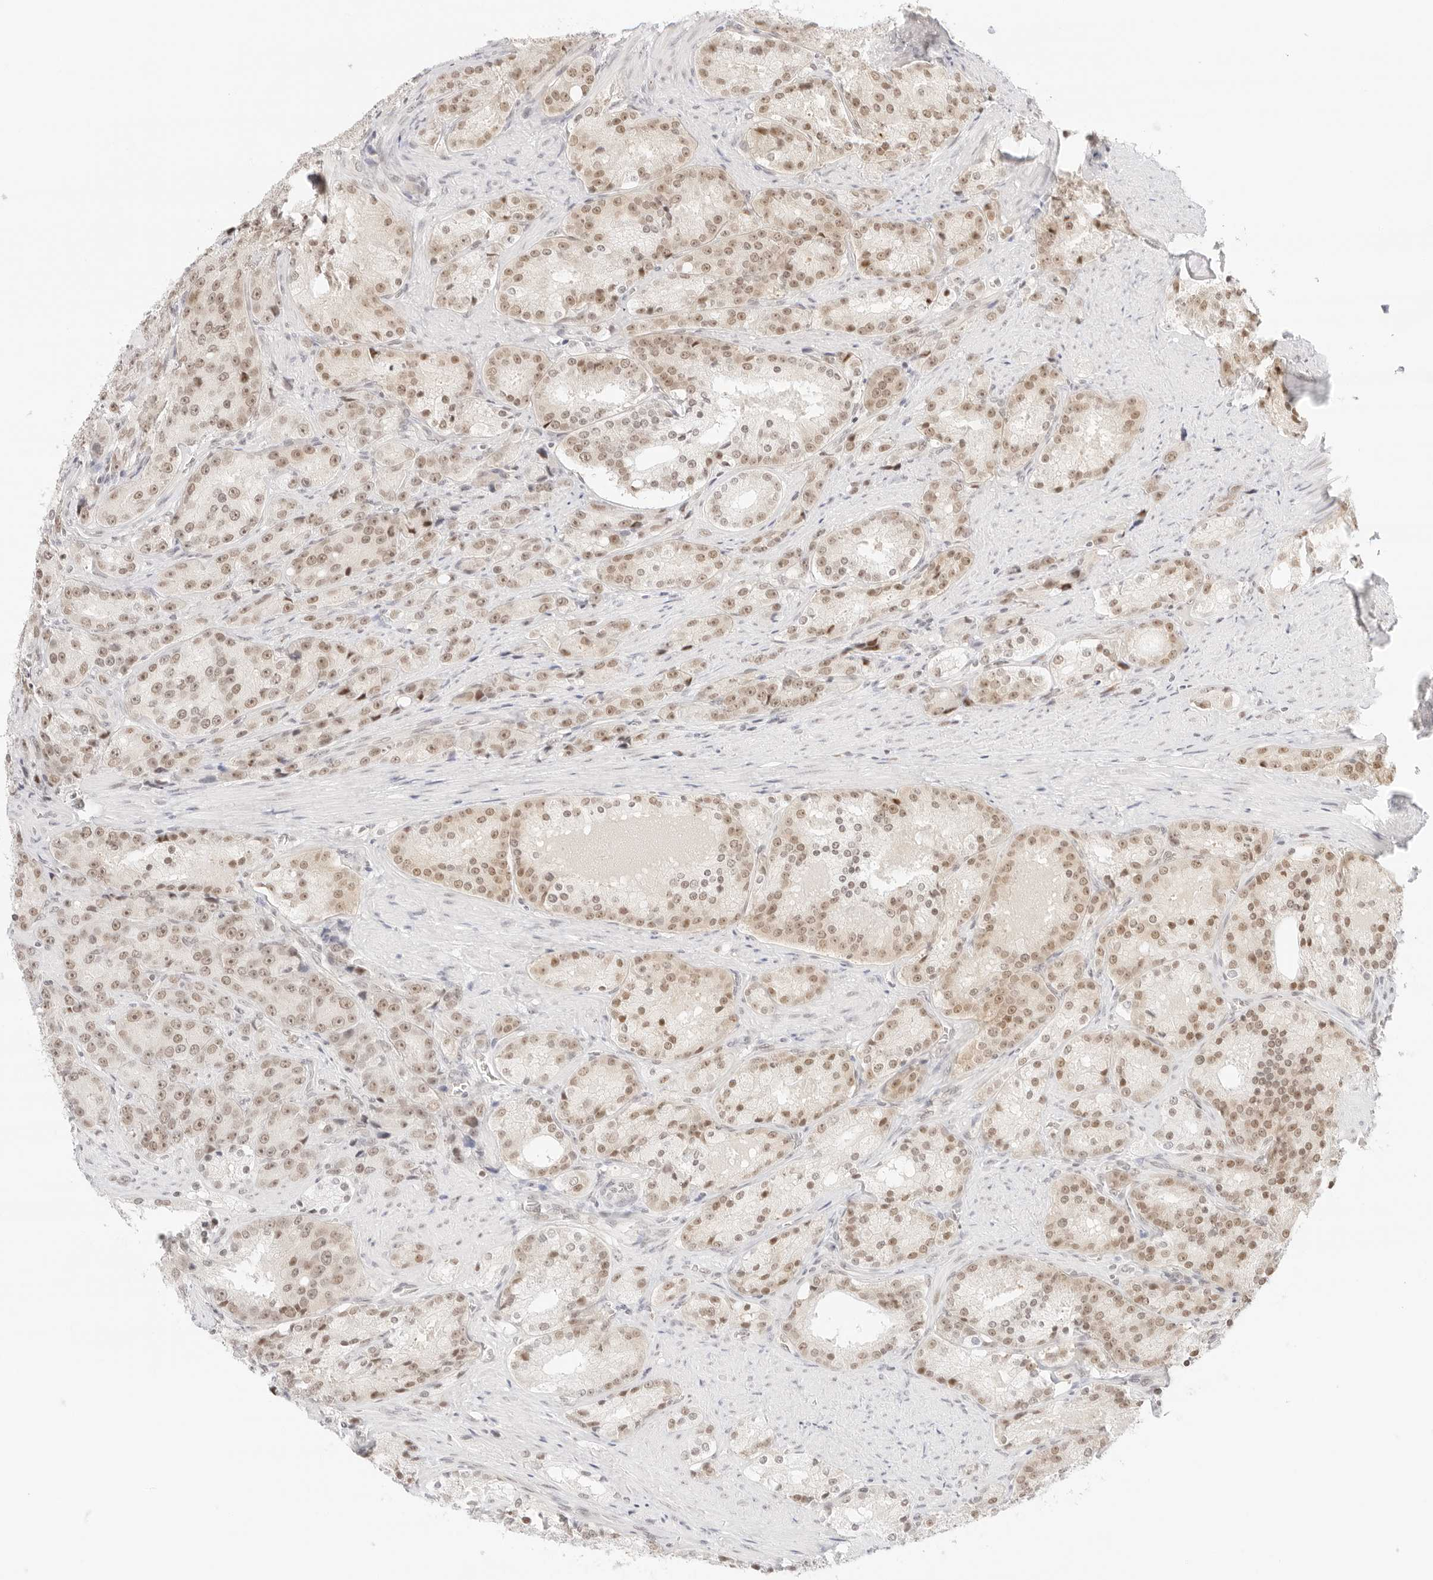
{"staining": {"intensity": "moderate", "quantity": ">75%", "location": "nuclear"}, "tissue": "prostate cancer", "cell_type": "Tumor cells", "image_type": "cancer", "snomed": [{"axis": "morphology", "description": "Adenocarcinoma, High grade"}, {"axis": "topography", "description": "Prostate"}], "caption": "Immunohistochemical staining of human prostate cancer displays moderate nuclear protein expression in about >75% of tumor cells.", "gene": "ITGA6", "patient": {"sex": "male", "age": 60}}